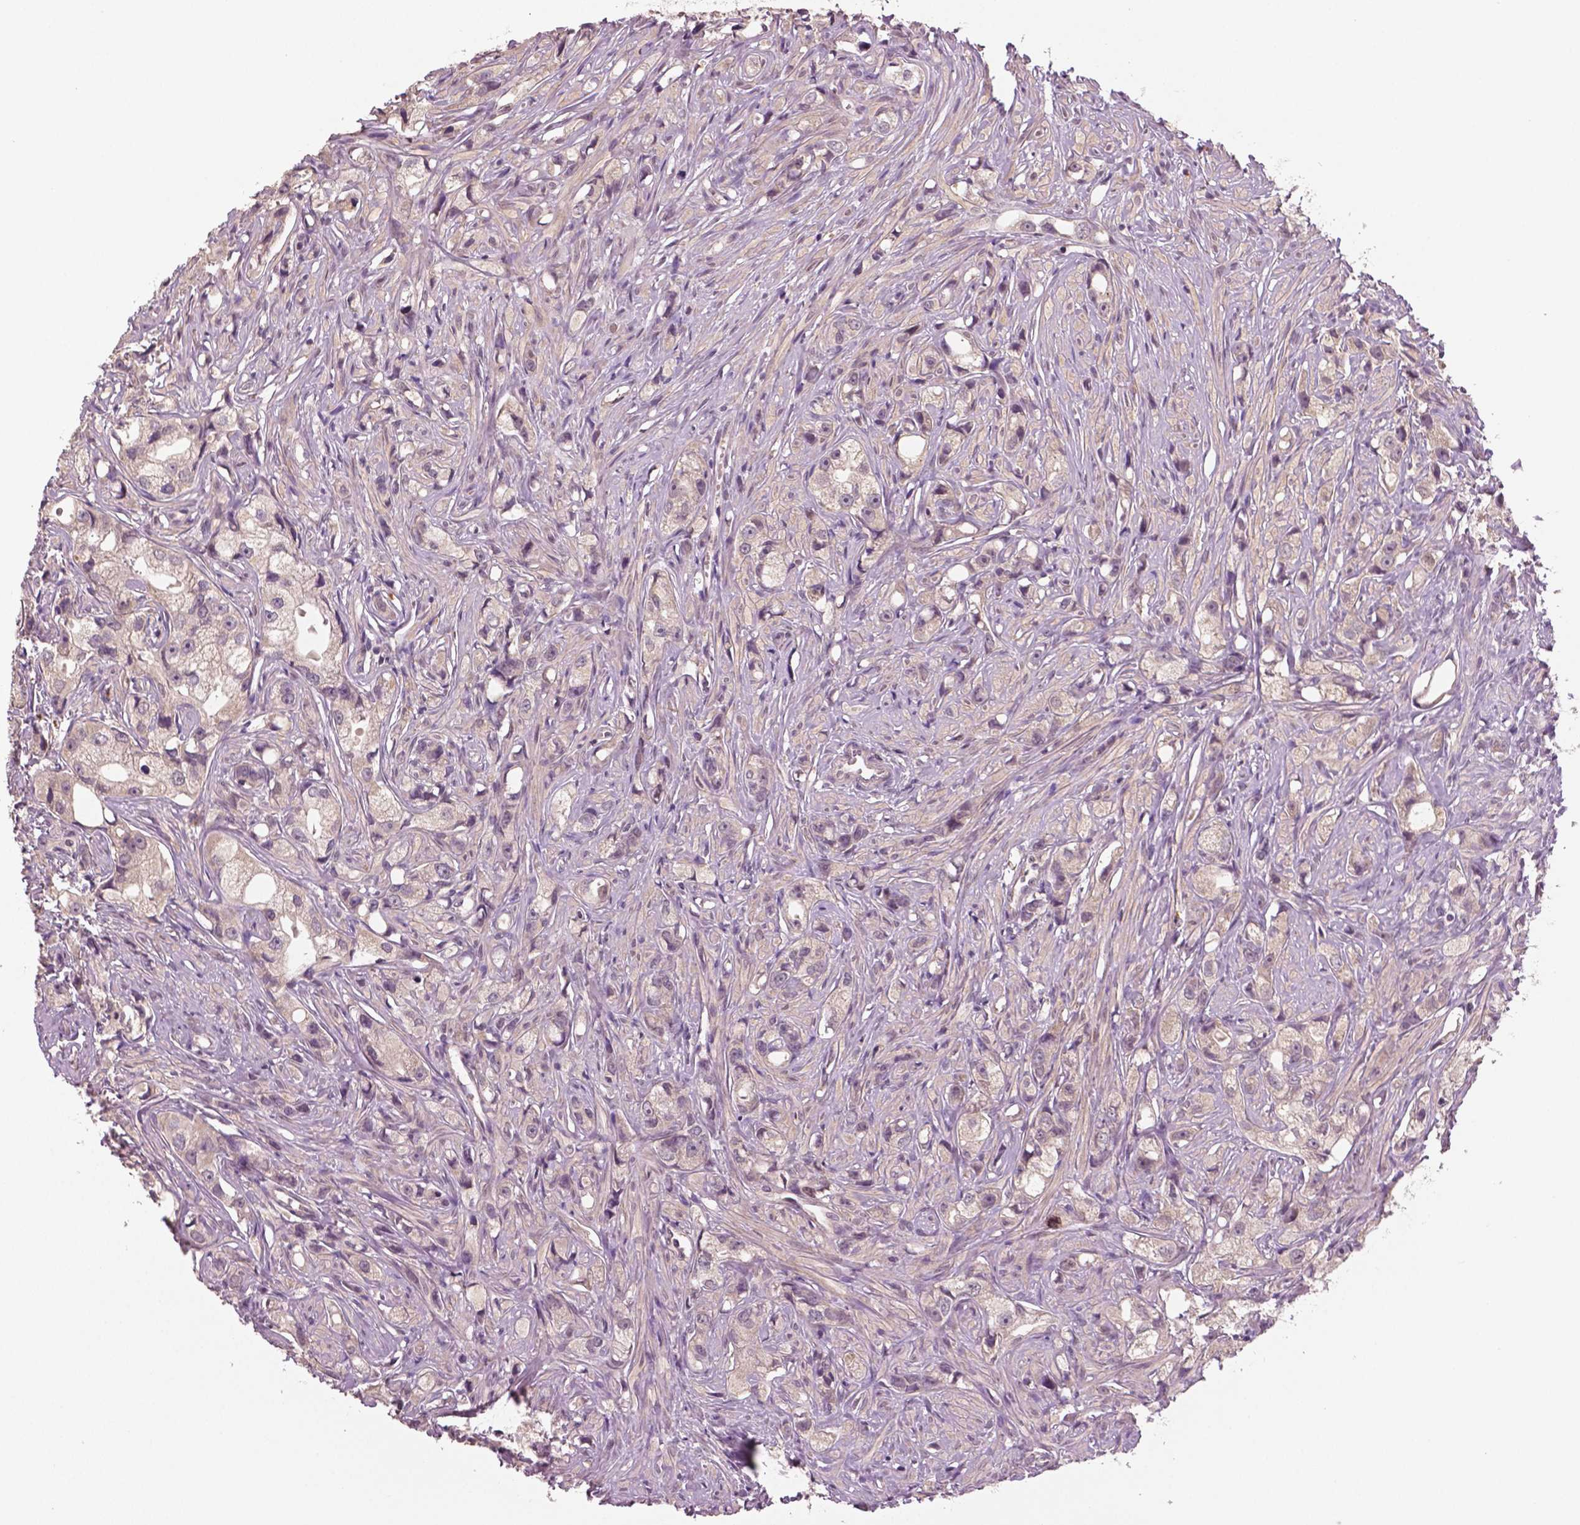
{"staining": {"intensity": "moderate", "quantity": "<25%", "location": "nuclear"}, "tissue": "prostate cancer", "cell_type": "Tumor cells", "image_type": "cancer", "snomed": [{"axis": "morphology", "description": "Adenocarcinoma, High grade"}, {"axis": "topography", "description": "Prostate"}], "caption": "A histopathology image of prostate cancer (adenocarcinoma (high-grade)) stained for a protein exhibits moderate nuclear brown staining in tumor cells. The staining was performed using DAB to visualize the protein expression in brown, while the nuclei were stained in blue with hematoxylin (Magnification: 20x).", "gene": "MKI67", "patient": {"sex": "male", "age": 75}}